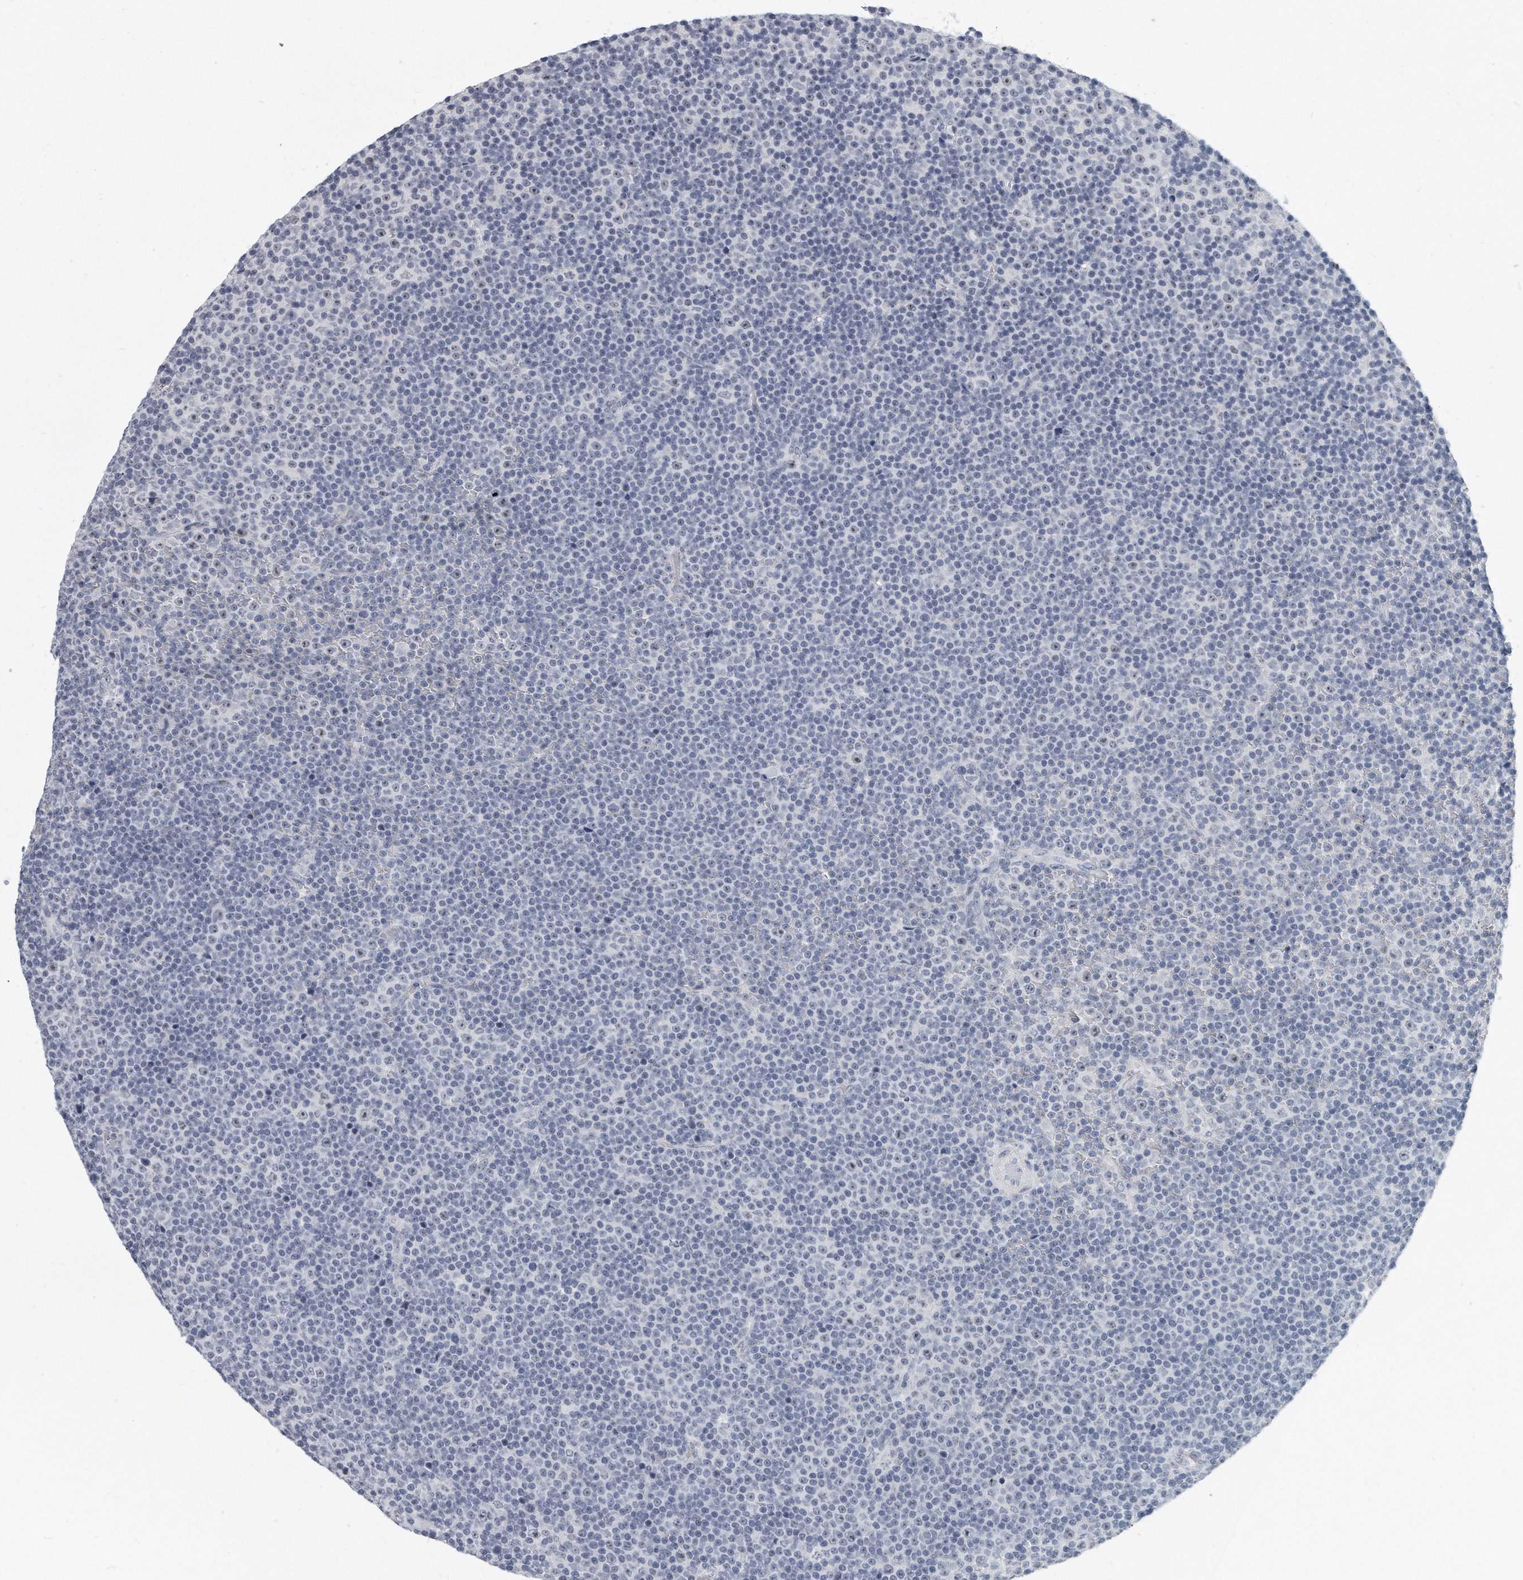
{"staining": {"intensity": "negative", "quantity": "none", "location": "none"}, "tissue": "lymphoma", "cell_type": "Tumor cells", "image_type": "cancer", "snomed": [{"axis": "morphology", "description": "Malignant lymphoma, non-Hodgkin's type, Low grade"}, {"axis": "topography", "description": "Lymph node"}], "caption": "Low-grade malignant lymphoma, non-Hodgkin's type stained for a protein using immunohistochemistry (IHC) reveals no positivity tumor cells.", "gene": "TFCP2L1", "patient": {"sex": "female", "age": 67}}